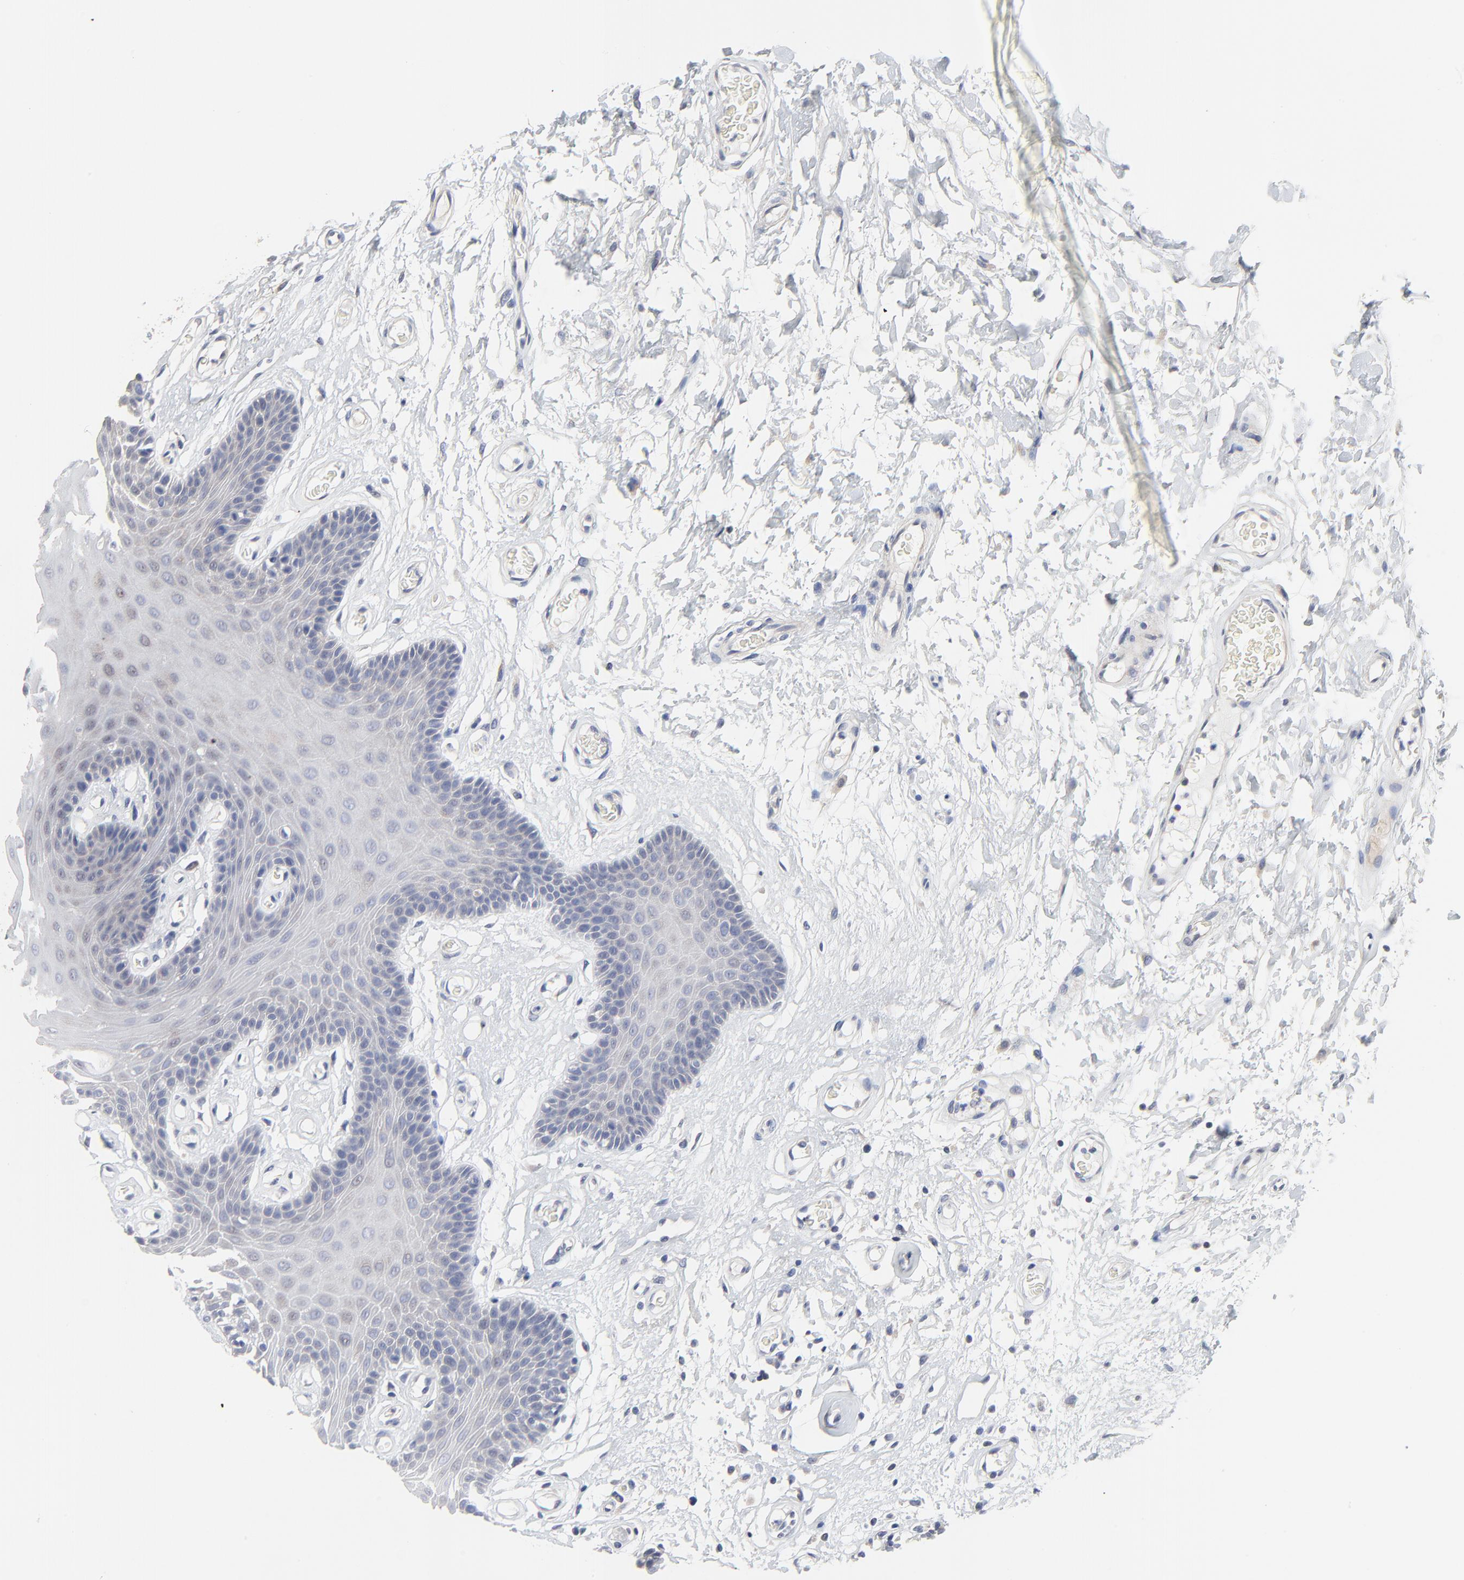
{"staining": {"intensity": "negative", "quantity": "none", "location": "none"}, "tissue": "oral mucosa", "cell_type": "Squamous epithelial cells", "image_type": "normal", "snomed": [{"axis": "morphology", "description": "Normal tissue, NOS"}, {"axis": "morphology", "description": "Squamous cell carcinoma, NOS"}, {"axis": "topography", "description": "Skeletal muscle"}, {"axis": "topography", "description": "Oral tissue"}, {"axis": "topography", "description": "Head-Neck"}], "caption": "There is no significant expression in squamous epithelial cells of oral mucosa. The staining was performed using DAB (3,3'-diaminobenzidine) to visualize the protein expression in brown, while the nuclei were stained in blue with hematoxylin (Magnification: 20x).", "gene": "DHRSX", "patient": {"sex": "male", "age": 71}}